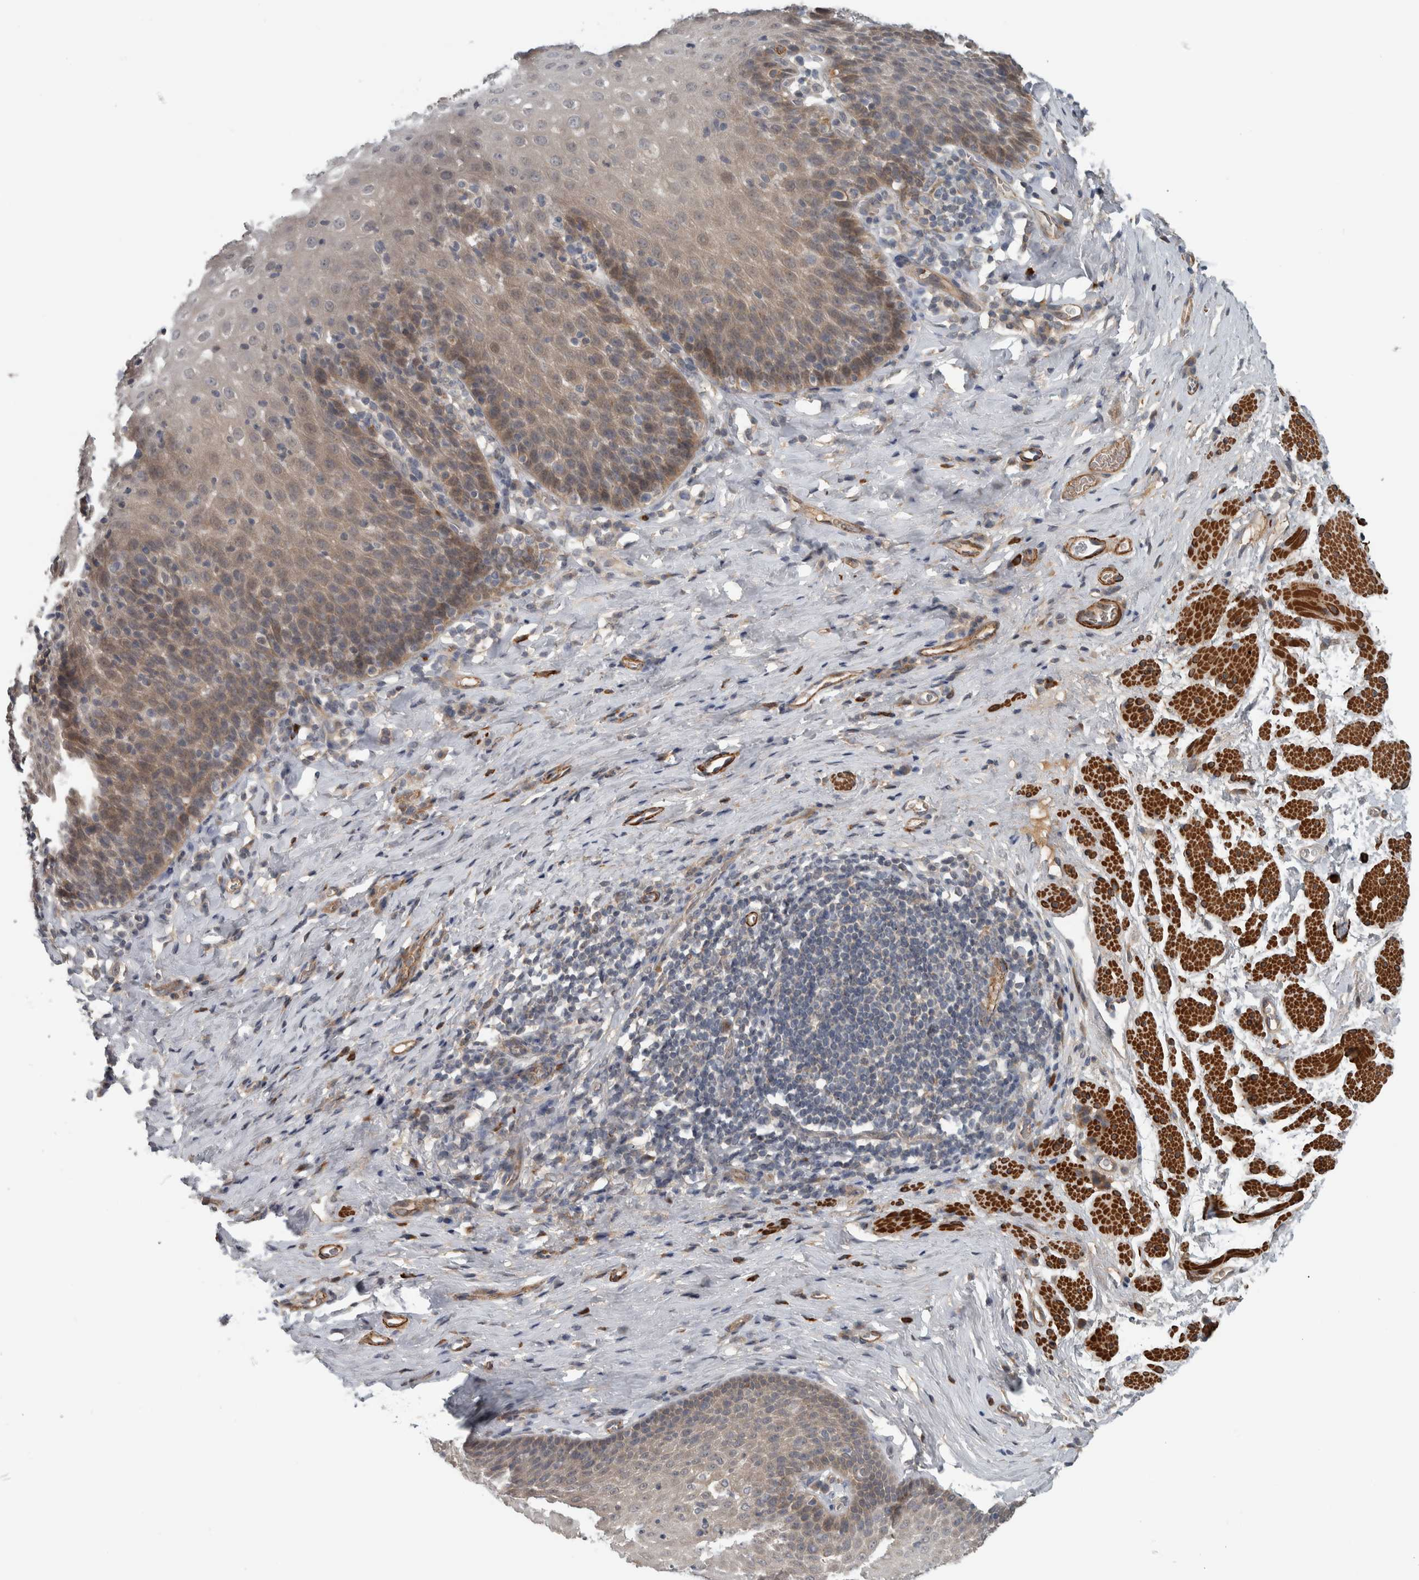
{"staining": {"intensity": "weak", "quantity": ">75%", "location": "cytoplasmic/membranous"}, "tissue": "esophagus", "cell_type": "Squamous epithelial cells", "image_type": "normal", "snomed": [{"axis": "morphology", "description": "Normal tissue, NOS"}, {"axis": "topography", "description": "Esophagus"}], "caption": "About >75% of squamous epithelial cells in normal human esophagus display weak cytoplasmic/membranous protein staining as visualized by brown immunohistochemical staining.", "gene": "LBHD1", "patient": {"sex": "female", "age": 61}}